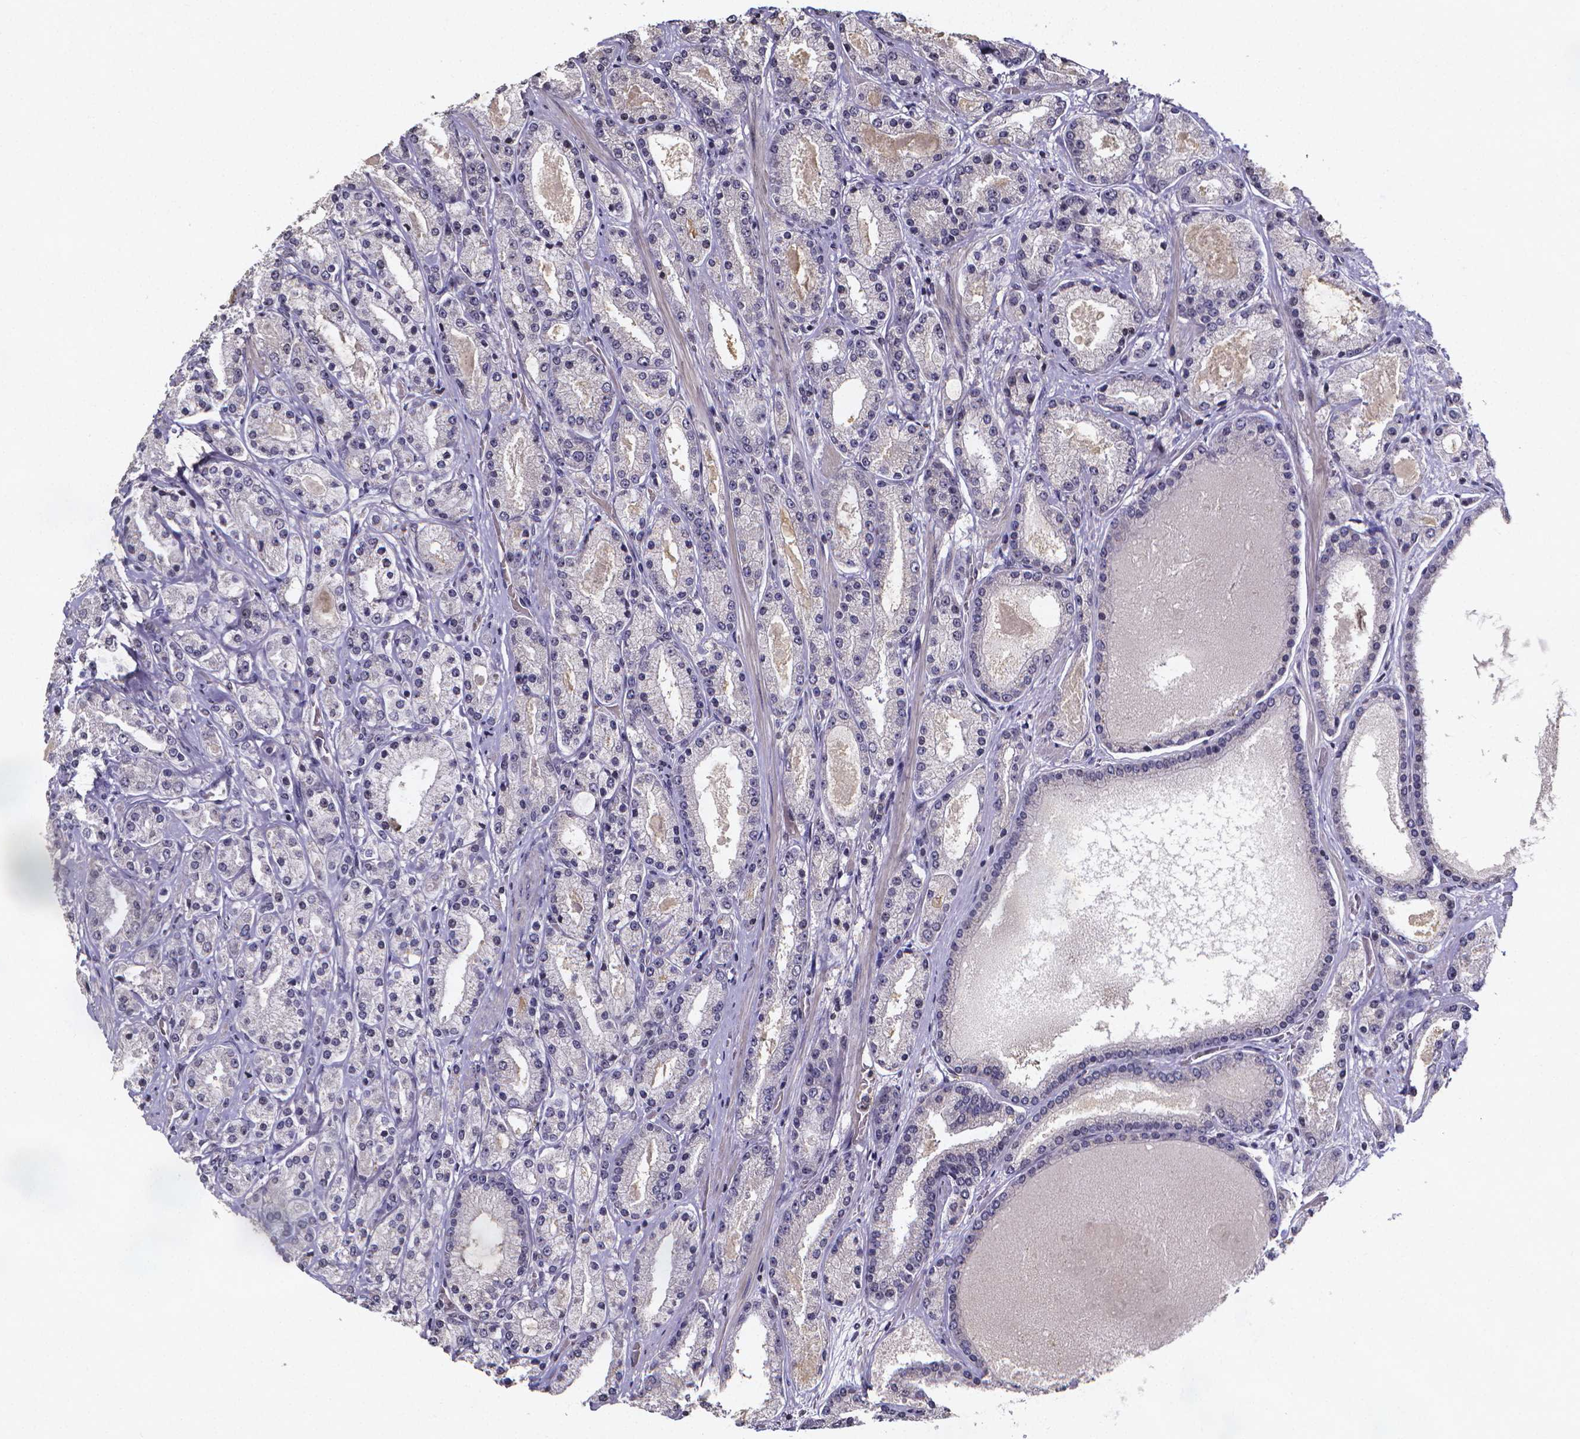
{"staining": {"intensity": "negative", "quantity": "none", "location": "none"}, "tissue": "prostate cancer", "cell_type": "Tumor cells", "image_type": "cancer", "snomed": [{"axis": "morphology", "description": "Adenocarcinoma, High grade"}, {"axis": "topography", "description": "Prostate"}], "caption": "Micrograph shows no protein positivity in tumor cells of prostate high-grade adenocarcinoma tissue.", "gene": "TP73", "patient": {"sex": "male", "age": 67}}